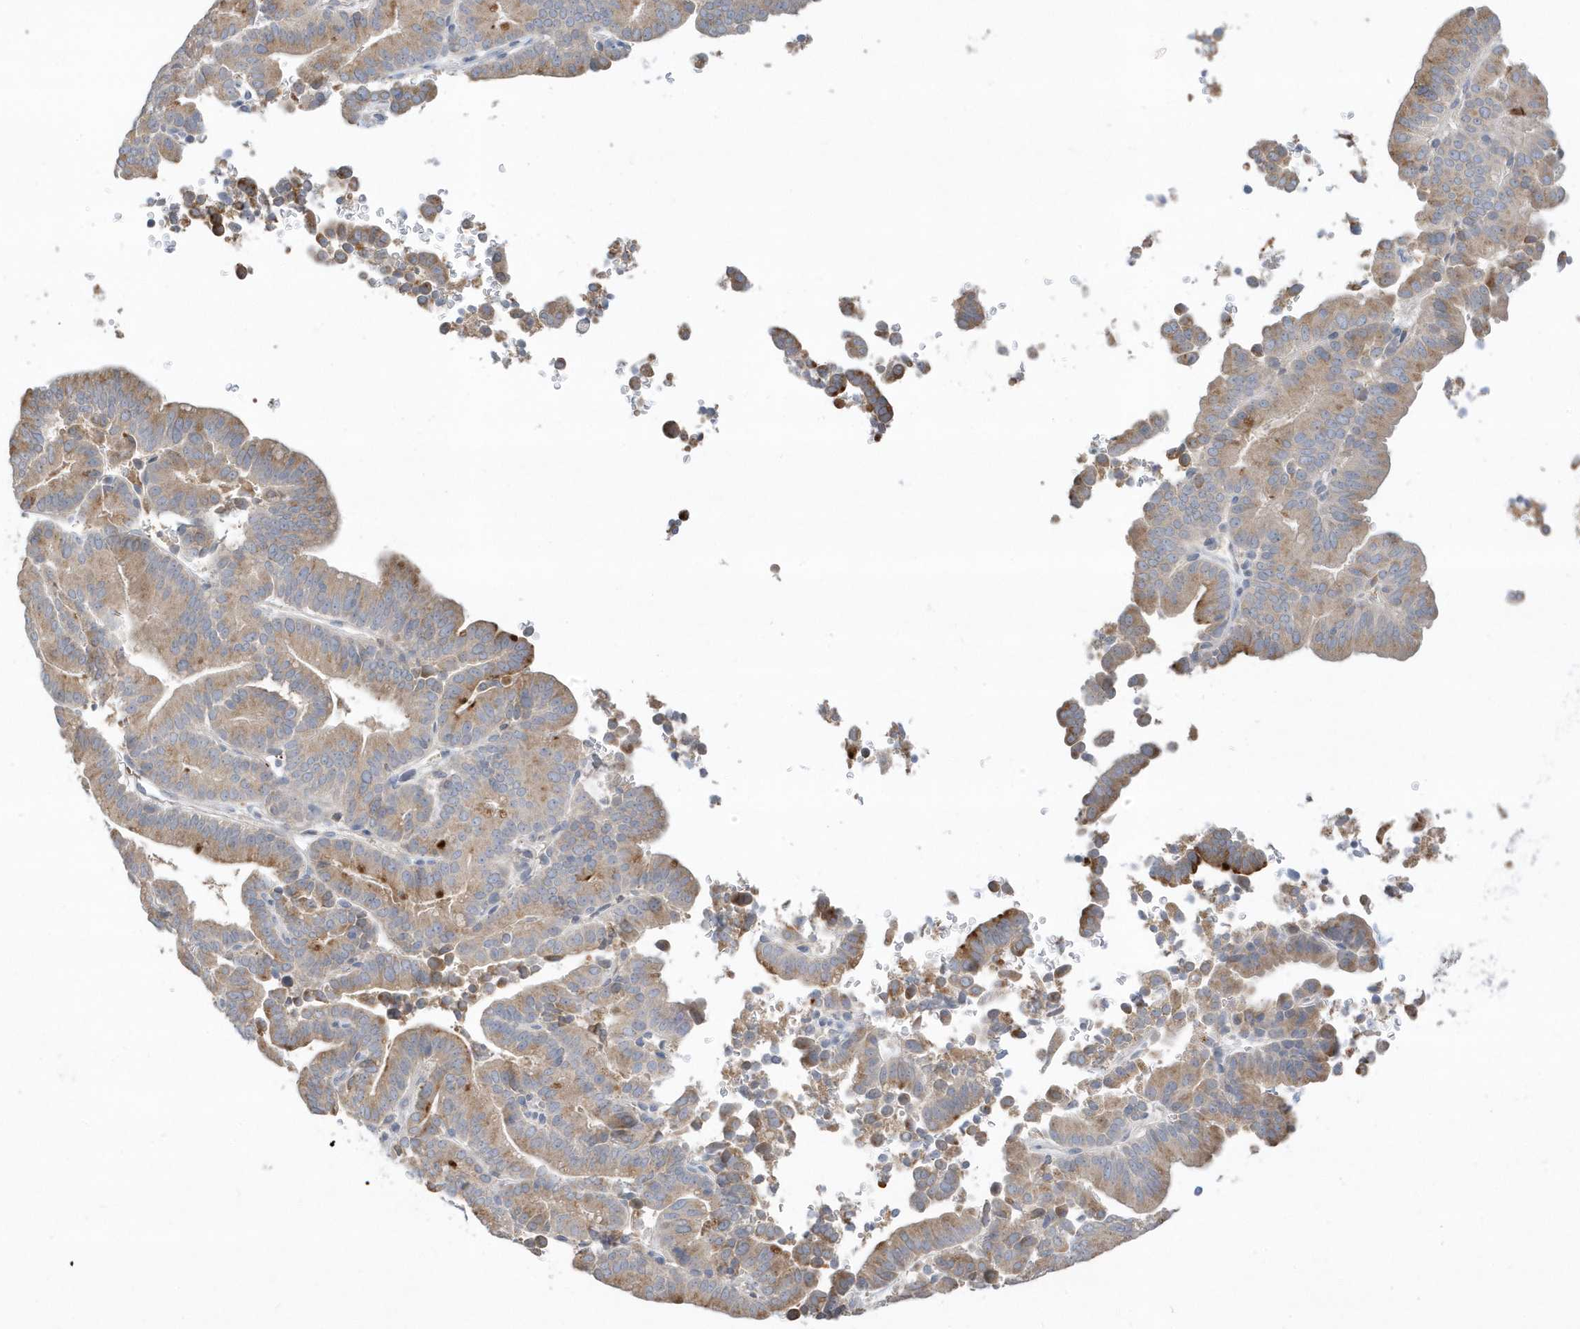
{"staining": {"intensity": "weak", "quantity": ">75%", "location": "cytoplasmic/membranous"}, "tissue": "liver cancer", "cell_type": "Tumor cells", "image_type": "cancer", "snomed": [{"axis": "morphology", "description": "Cholangiocarcinoma"}, {"axis": "topography", "description": "Liver"}], "caption": "Immunohistochemical staining of cholangiocarcinoma (liver) shows low levels of weak cytoplasmic/membranous staining in approximately >75% of tumor cells.", "gene": "DPP9", "patient": {"sex": "female", "age": 75}}